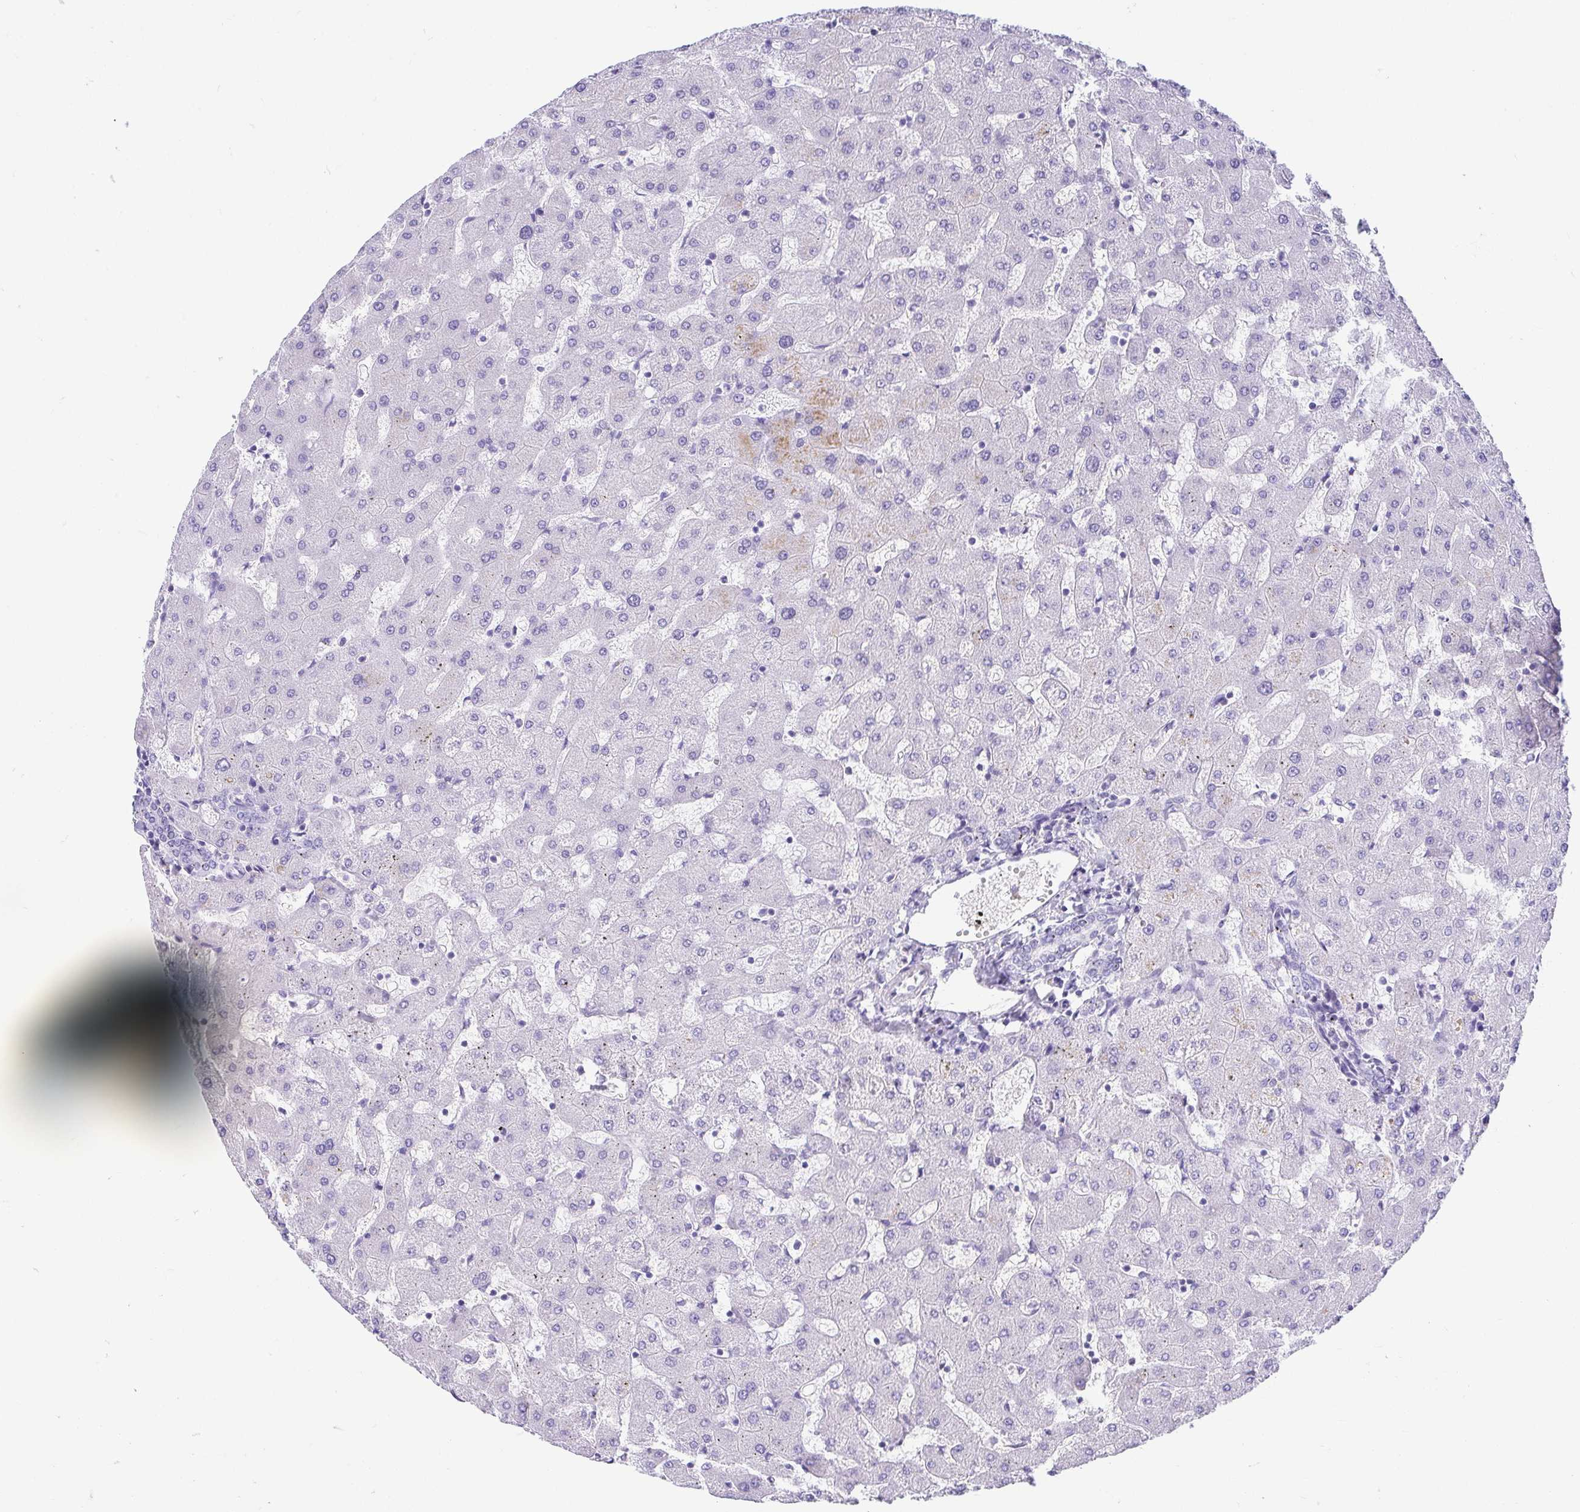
{"staining": {"intensity": "negative", "quantity": "none", "location": "none"}, "tissue": "liver", "cell_type": "Cholangiocytes", "image_type": "normal", "snomed": [{"axis": "morphology", "description": "Normal tissue, NOS"}, {"axis": "topography", "description": "Liver"}], "caption": "Cholangiocytes show no significant staining in normal liver. The staining was performed using DAB (3,3'-diaminobenzidine) to visualize the protein expression in brown, while the nuclei were stained in blue with hematoxylin (Magnification: 20x).", "gene": "GKN1", "patient": {"sex": "female", "age": 63}}